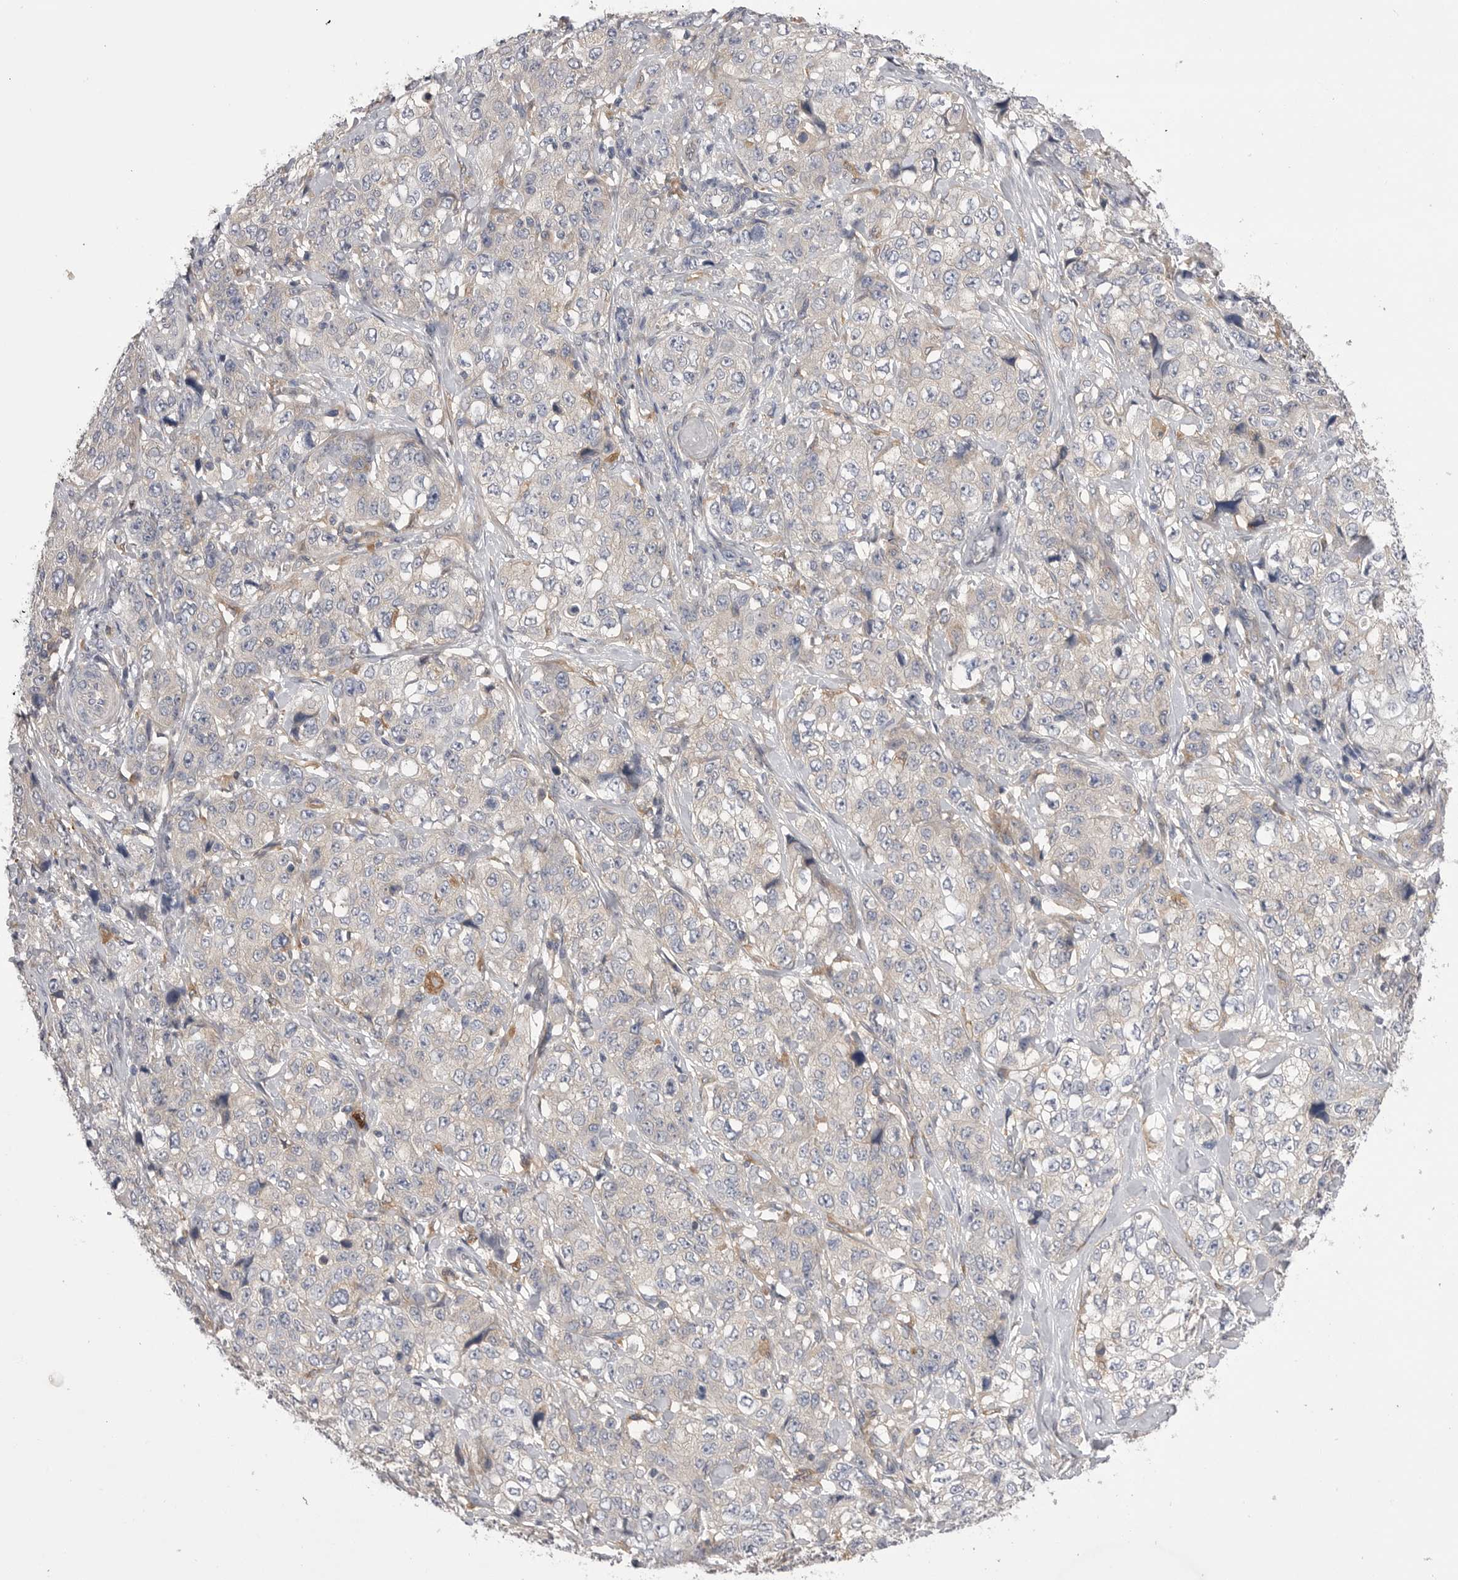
{"staining": {"intensity": "negative", "quantity": "none", "location": "none"}, "tissue": "stomach cancer", "cell_type": "Tumor cells", "image_type": "cancer", "snomed": [{"axis": "morphology", "description": "Adenocarcinoma, NOS"}, {"axis": "topography", "description": "Stomach"}], "caption": "Tumor cells are negative for brown protein staining in adenocarcinoma (stomach). (Brightfield microscopy of DAB IHC at high magnification).", "gene": "VAC14", "patient": {"sex": "male", "age": 48}}